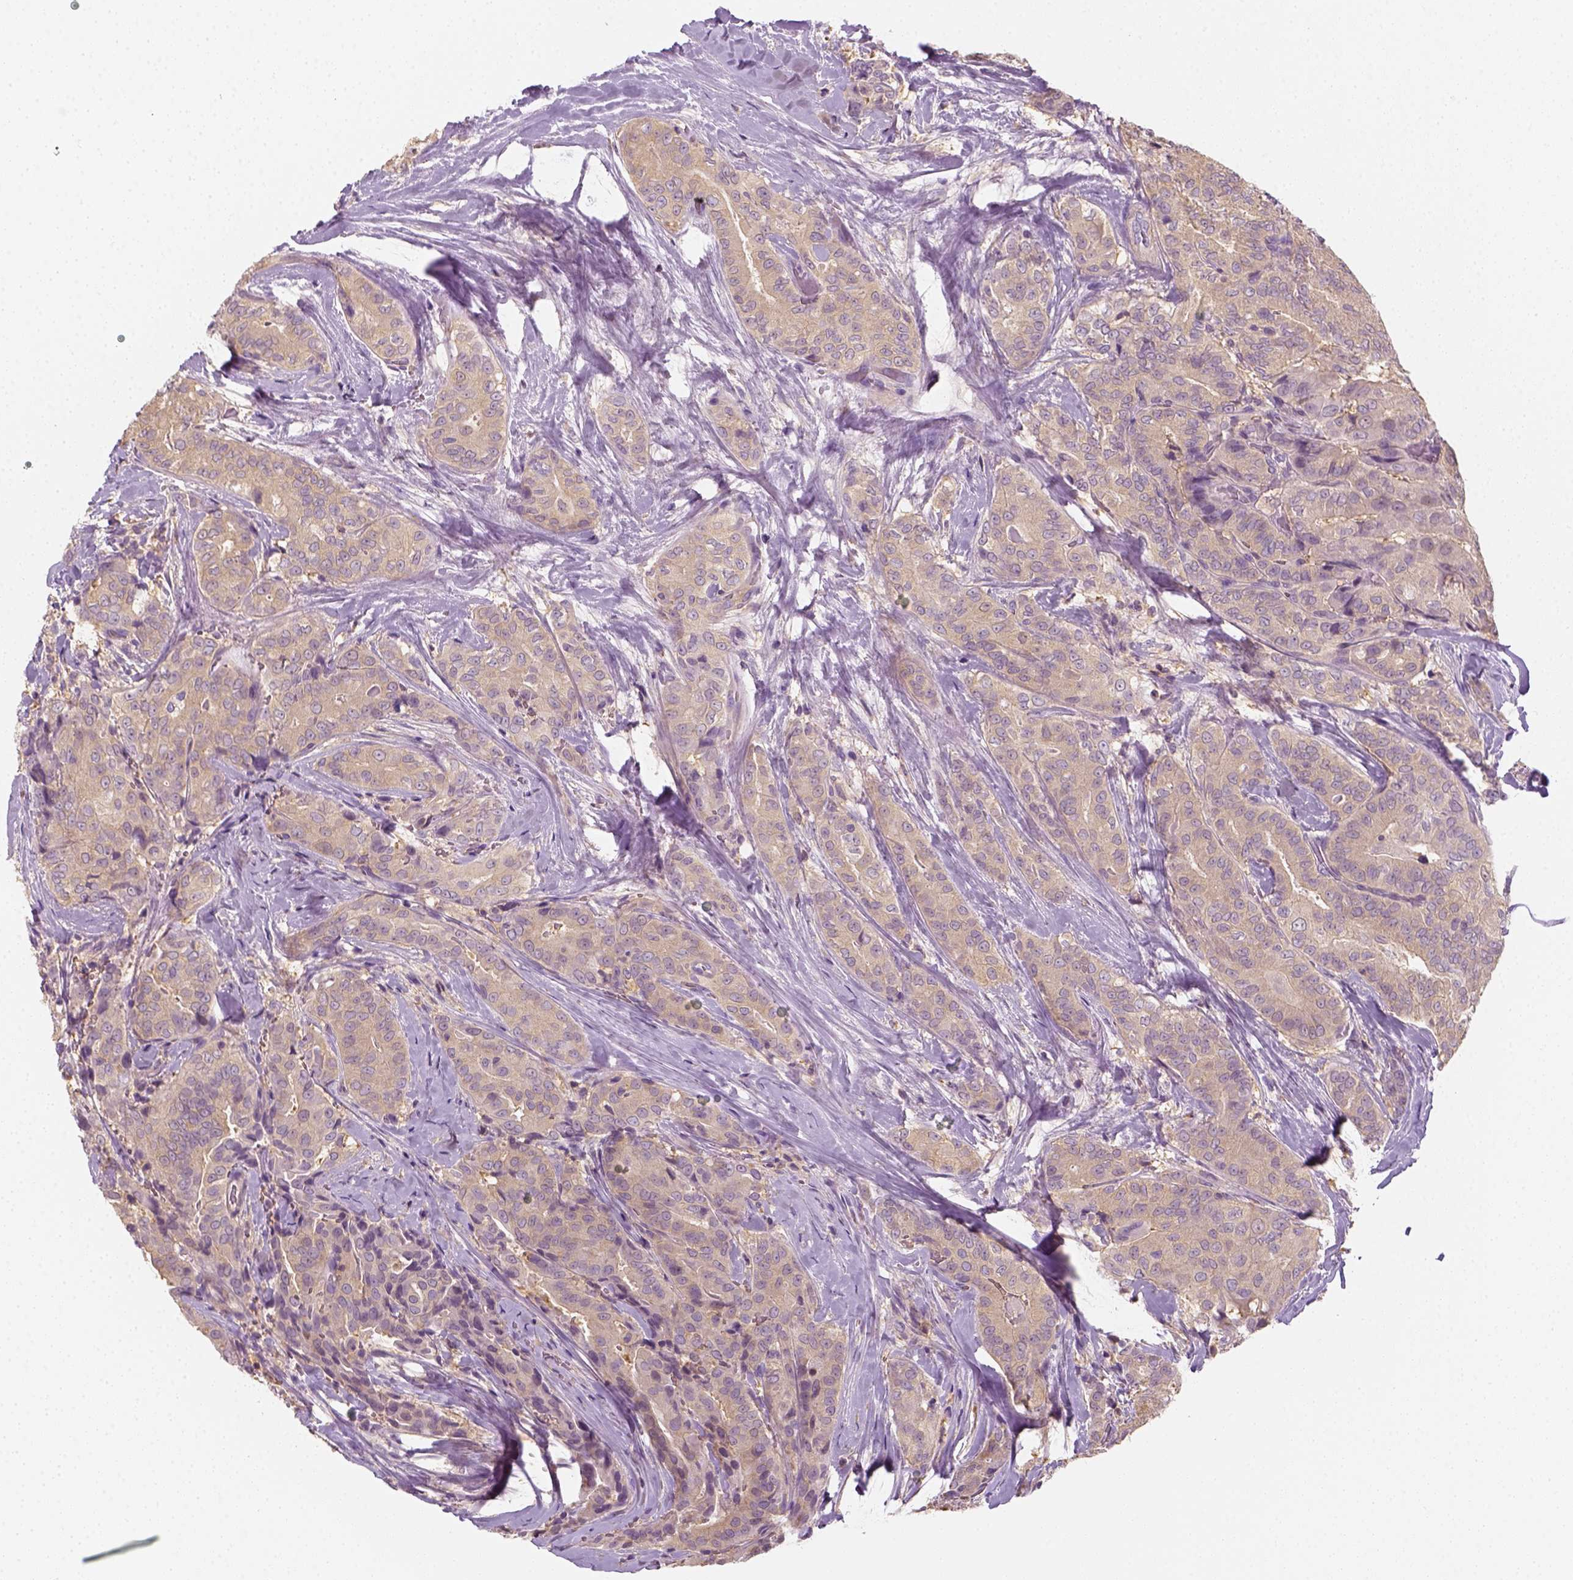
{"staining": {"intensity": "weak", "quantity": ">75%", "location": "cytoplasmic/membranous"}, "tissue": "thyroid cancer", "cell_type": "Tumor cells", "image_type": "cancer", "snomed": [{"axis": "morphology", "description": "Papillary adenocarcinoma, NOS"}, {"axis": "topography", "description": "Thyroid gland"}], "caption": "Papillary adenocarcinoma (thyroid) tissue shows weak cytoplasmic/membranous positivity in about >75% of tumor cells, visualized by immunohistochemistry. The staining is performed using DAB (3,3'-diaminobenzidine) brown chromogen to label protein expression. The nuclei are counter-stained blue using hematoxylin.", "gene": "EPHB1", "patient": {"sex": "male", "age": 61}}